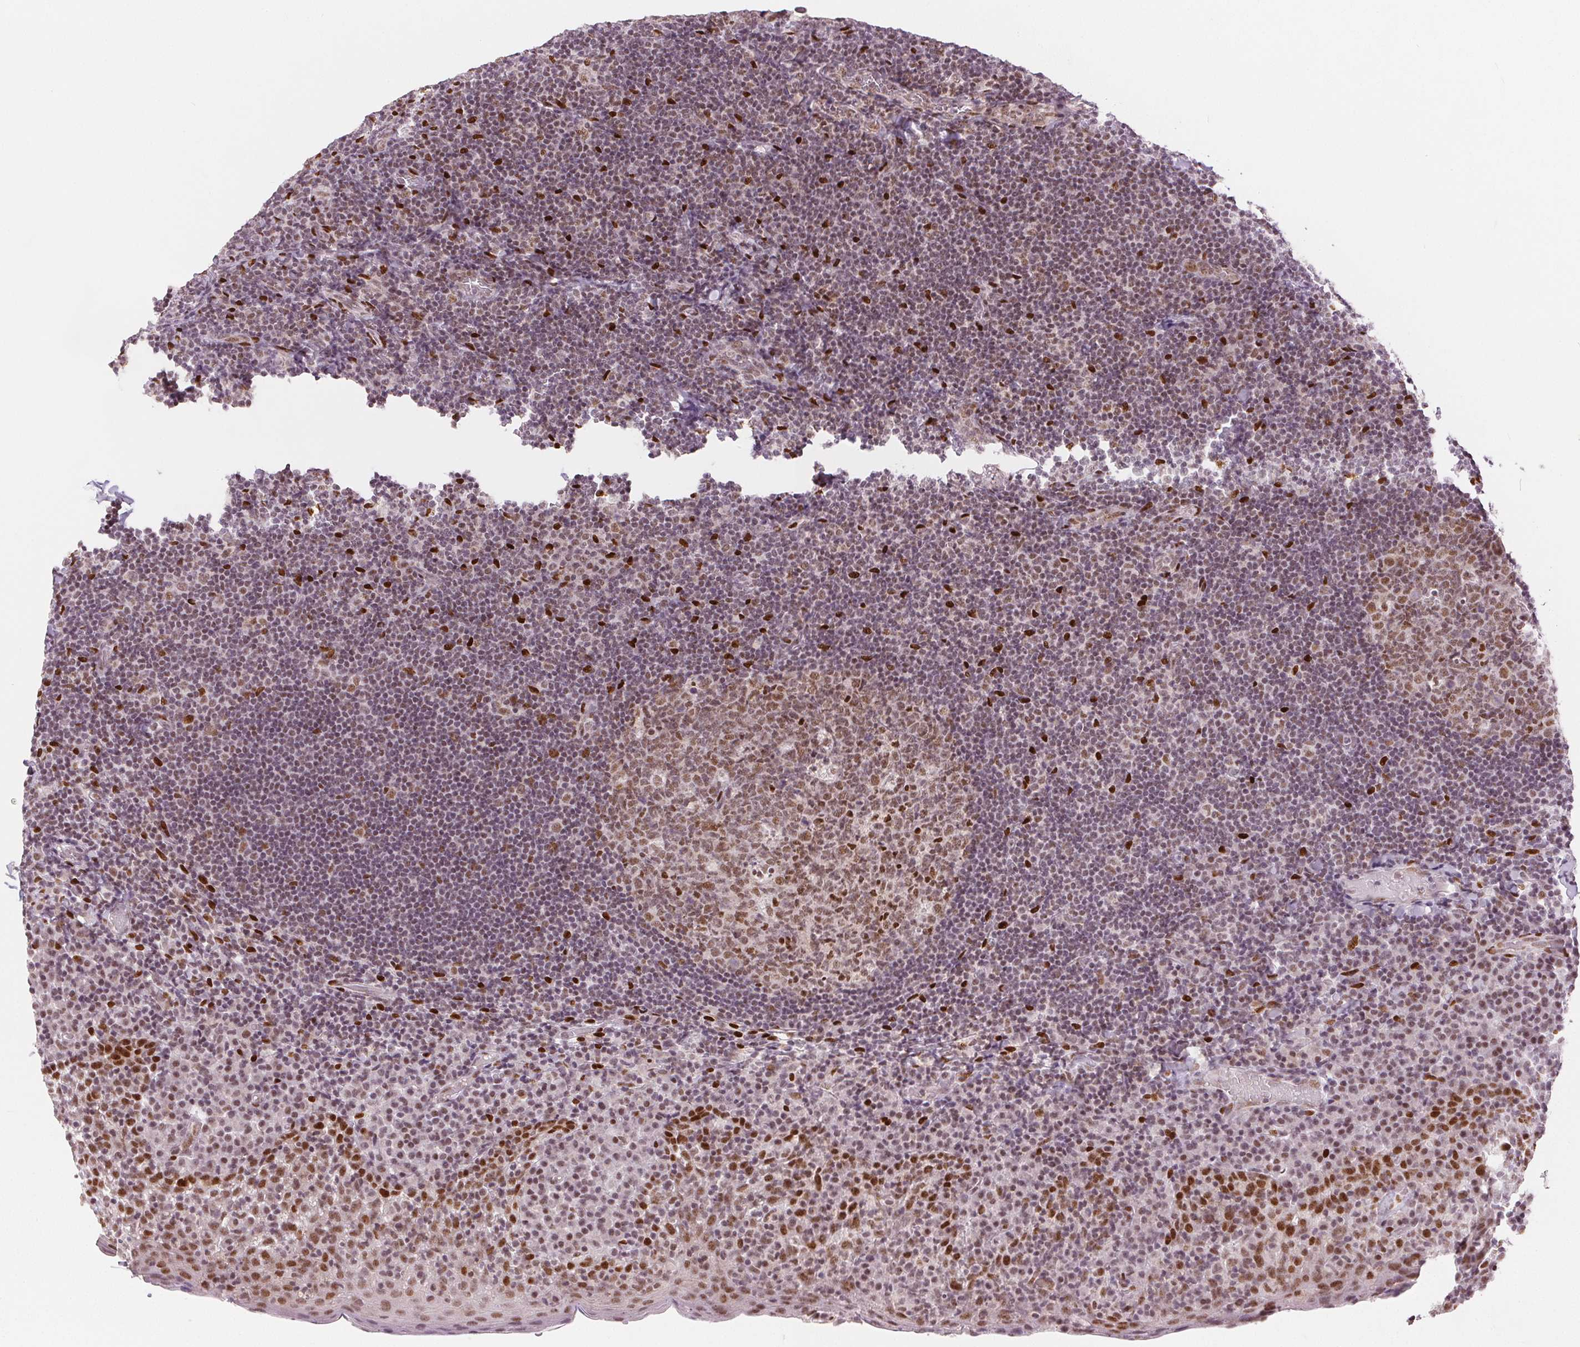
{"staining": {"intensity": "moderate", "quantity": ">75%", "location": "nuclear"}, "tissue": "tonsil", "cell_type": "Germinal center cells", "image_type": "normal", "snomed": [{"axis": "morphology", "description": "Normal tissue, NOS"}, {"axis": "topography", "description": "Tonsil"}], "caption": "Moderate nuclear protein positivity is present in approximately >75% of germinal center cells in tonsil.", "gene": "ZNF703", "patient": {"sex": "male", "age": 17}}